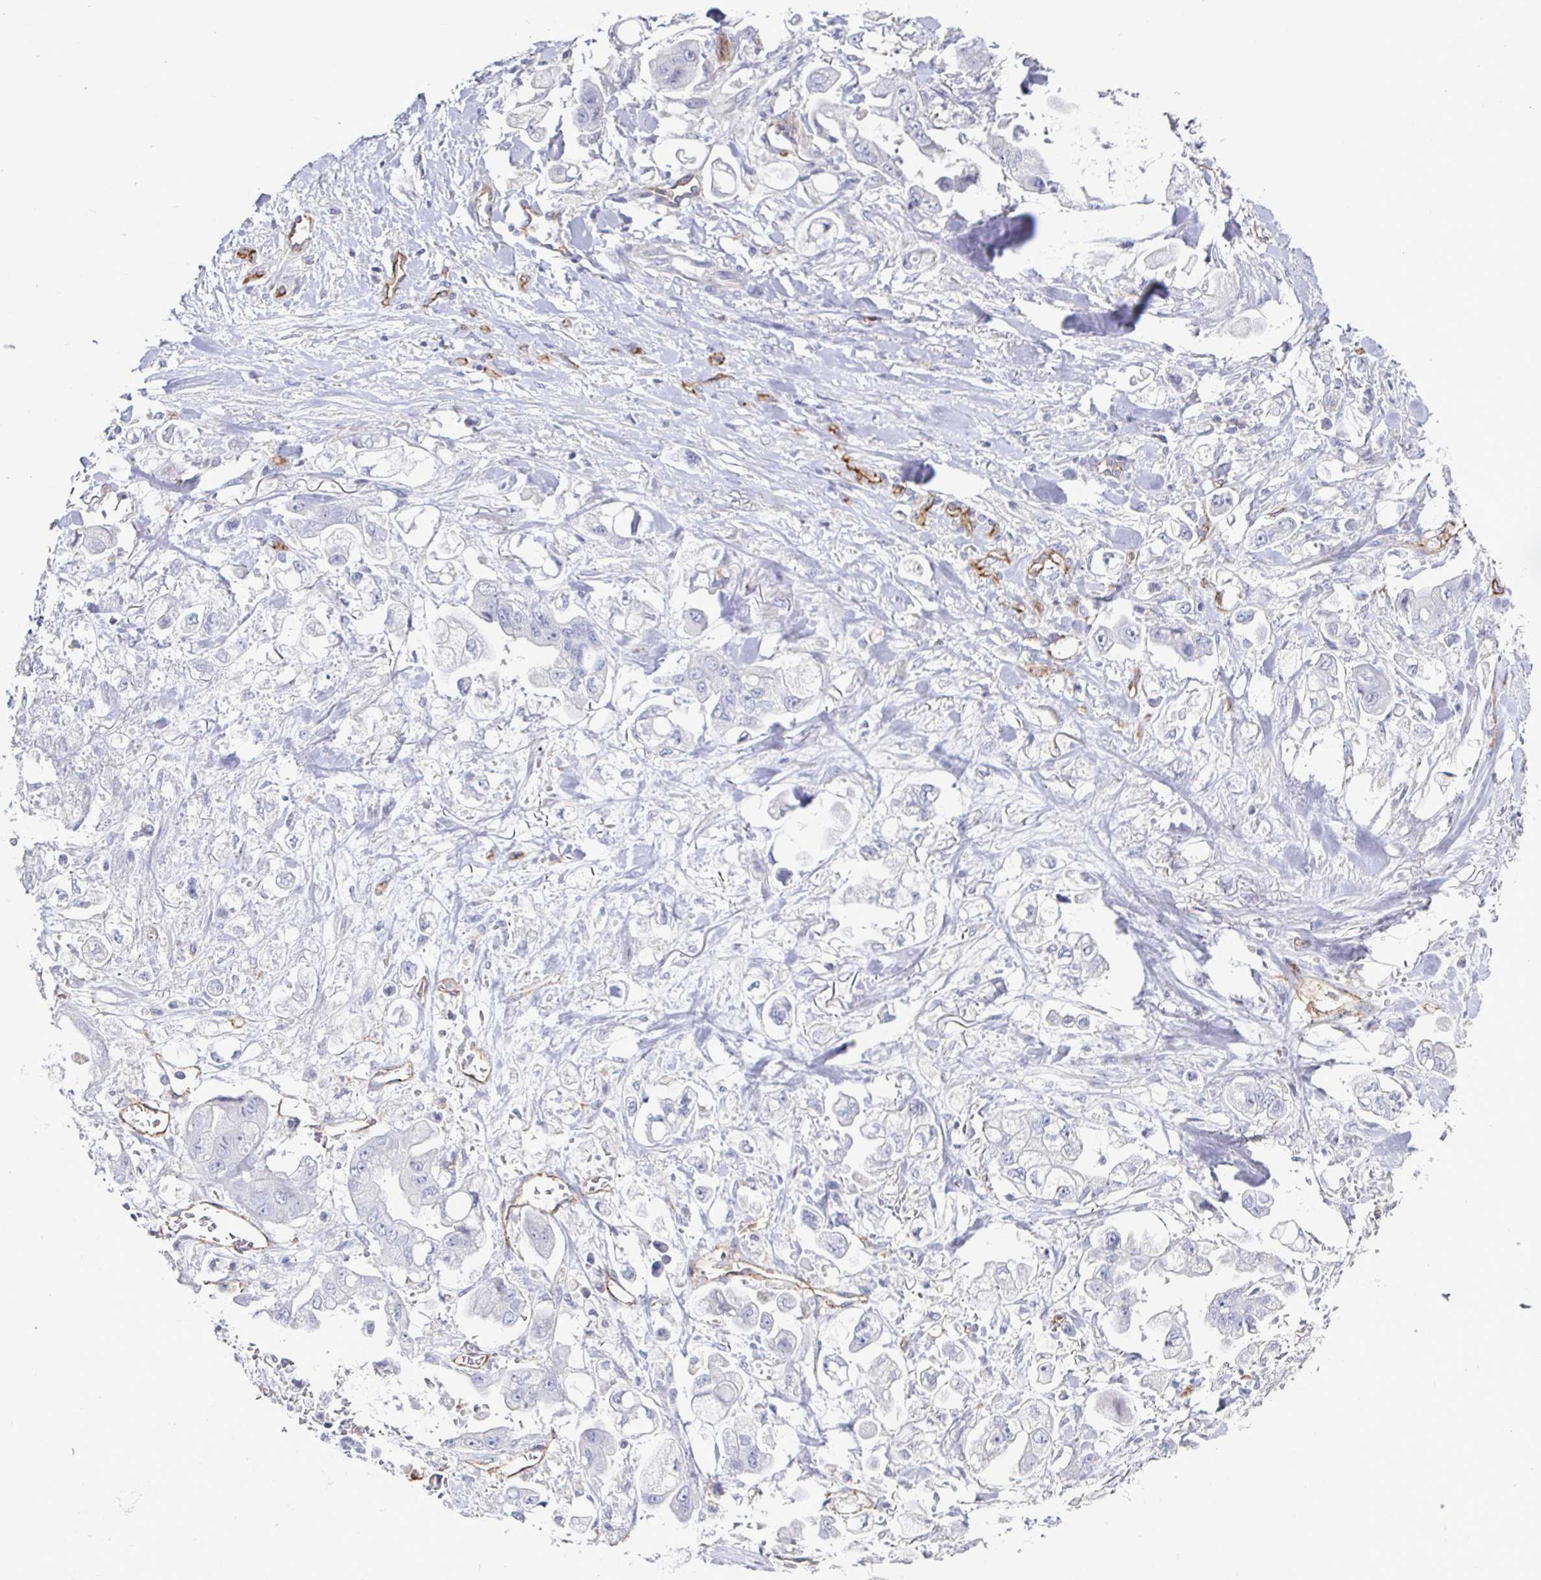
{"staining": {"intensity": "negative", "quantity": "none", "location": "none"}, "tissue": "stomach cancer", "cell_type": "Tumor cells", "image_type": "cancer", "snomed": [{"axis": "morphology", "description": "Adenocarcinoma, NOS"}, {"axis": "topography", "description": "Stomach"}], "caption": "Stomach cancer was stained to show a protein in brown. There is no significant expression in tumor cells.", "gene": "ACSBG2", "patient": {"sex": "male", "age": 62}}